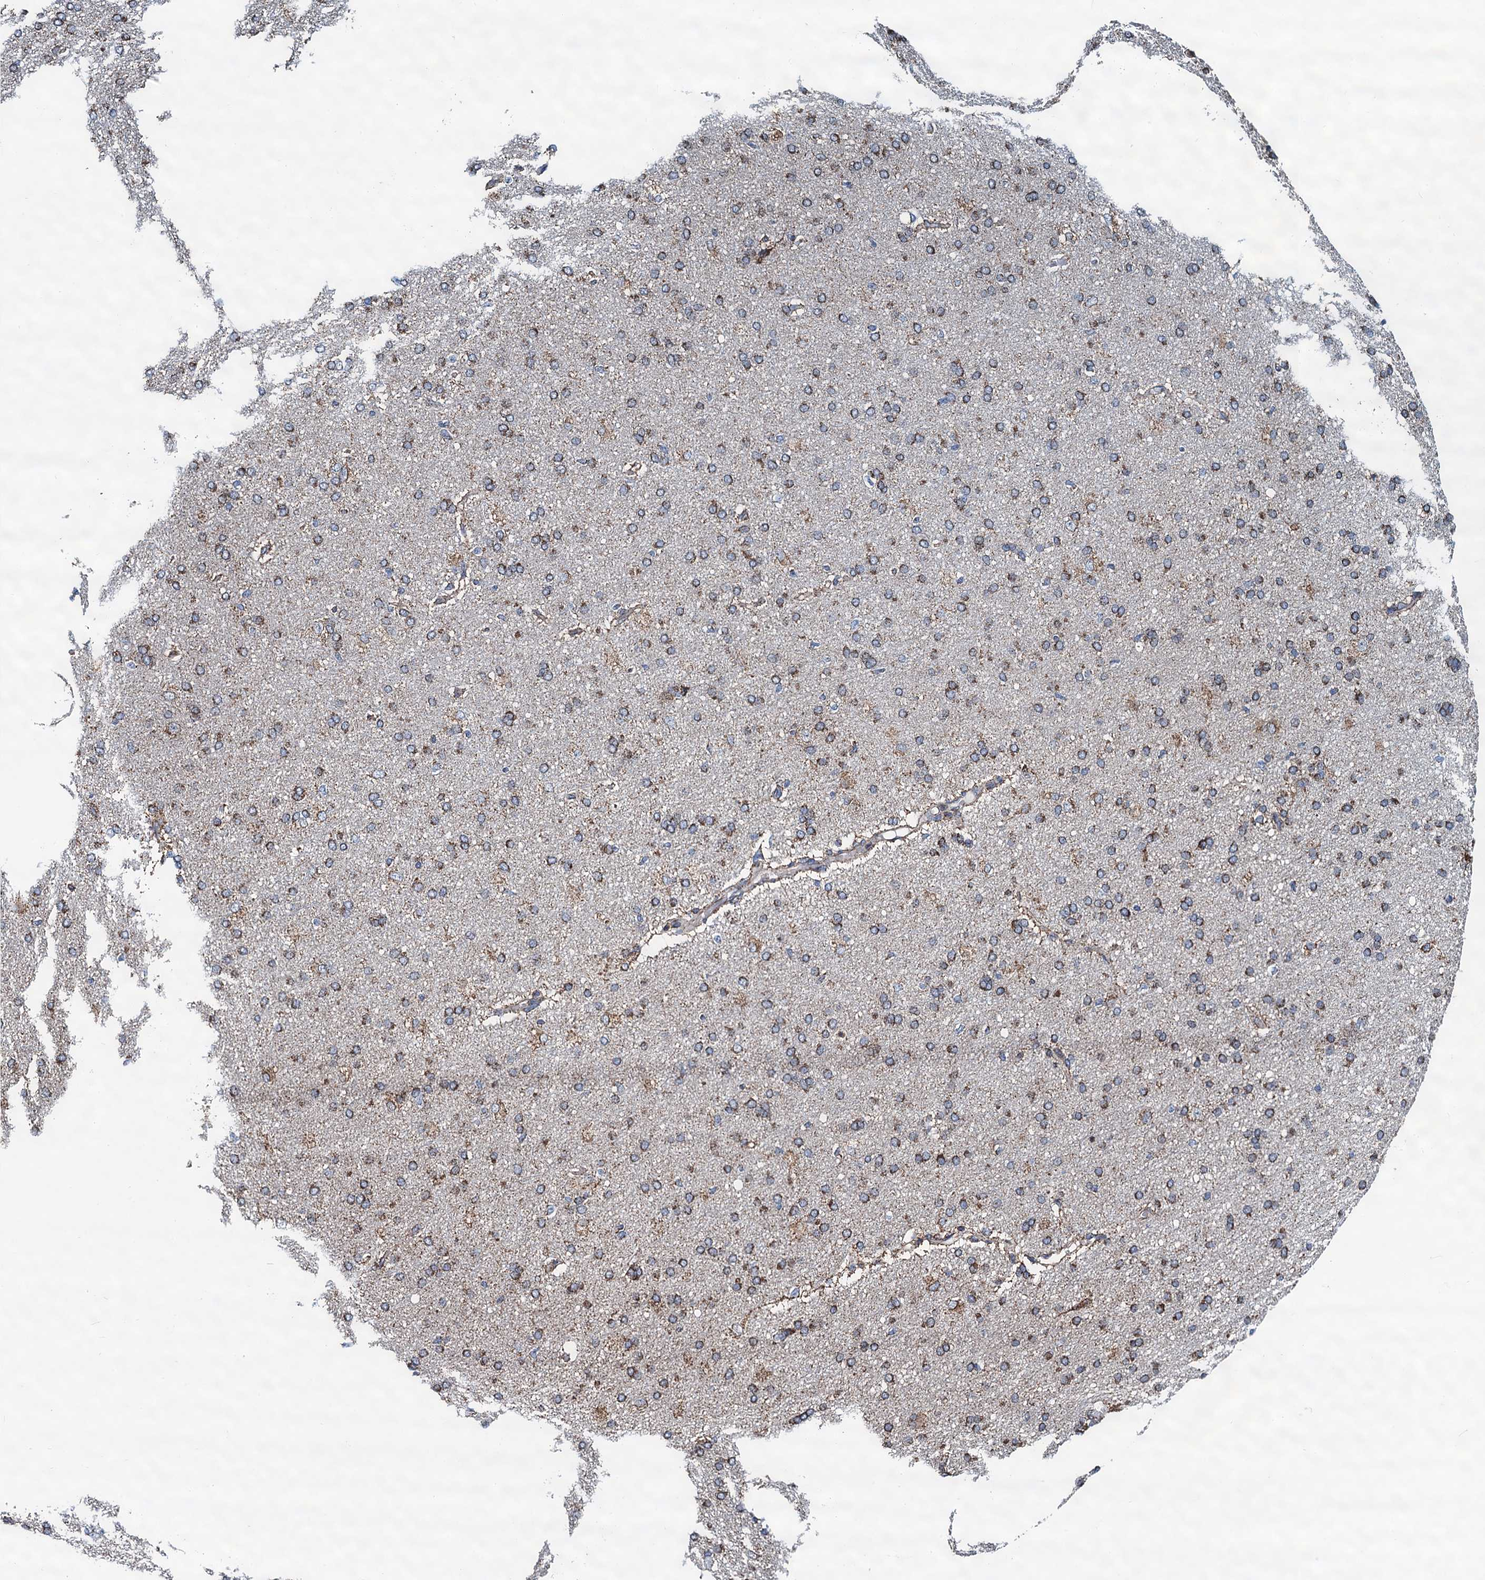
{"staining": {"intensity": "moderate", "quantity": ">75%", "location": "cytoplasmic/membranous"}, "tissue": "cerebral cortex", "cell_type": "Endothelial cells", "image_type": "normal", "snomed": [{"axis": "morphology", "description": "Normal tissue, NOS"}, {"axis": "topography", "description": "Cerebral cortex"}], "caption": "A medium amount of moderate cytoplasmic/membranous expression is identified in approximately >75% of endothelial cells in benign cerebral cortex.", "gene": "AAGAB", "patient": {"sex": "male", "age": 62}}